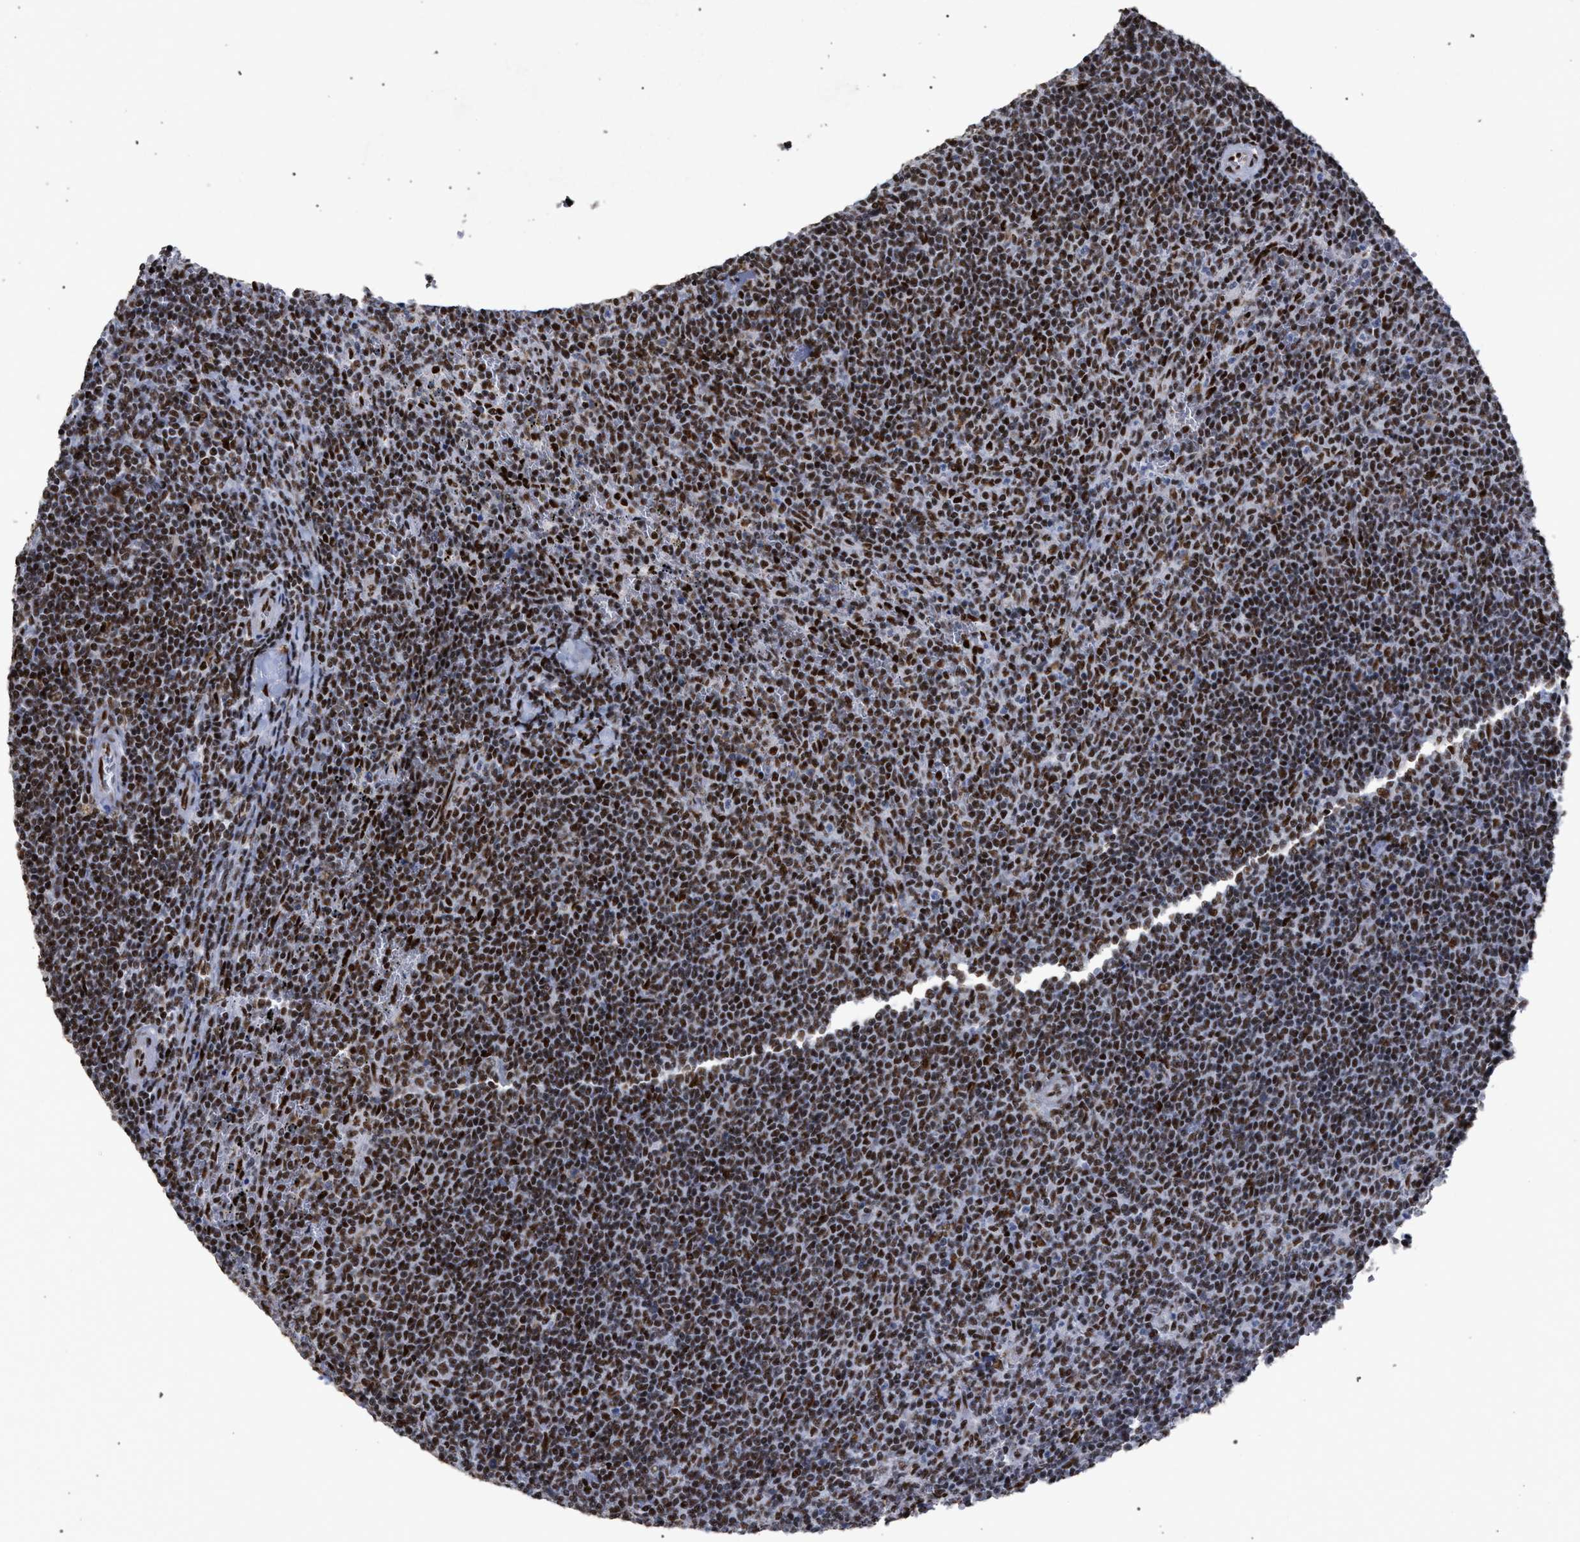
{"staining": {"intensity": "moderate", "quantity": ">75%", "location": "nuclear"}, "tissue": "lymphoma", "cell_type": "Tumor cells", "image_type": "cancer", "snomed": [{"axis": "morphology", "description": "Malignant lymphoma, non-Hodgkin's type, Low grade"}, {"axis": "topography", "description": "Spleen"}], "caption": "About >75% of tumor cells in human lymphoma reveal moderate nuclear protein staining as visualized by brown immunohistochemical staining.", "gene": "TP53BP1", "patient": {"sex": "female", "age": 50}}